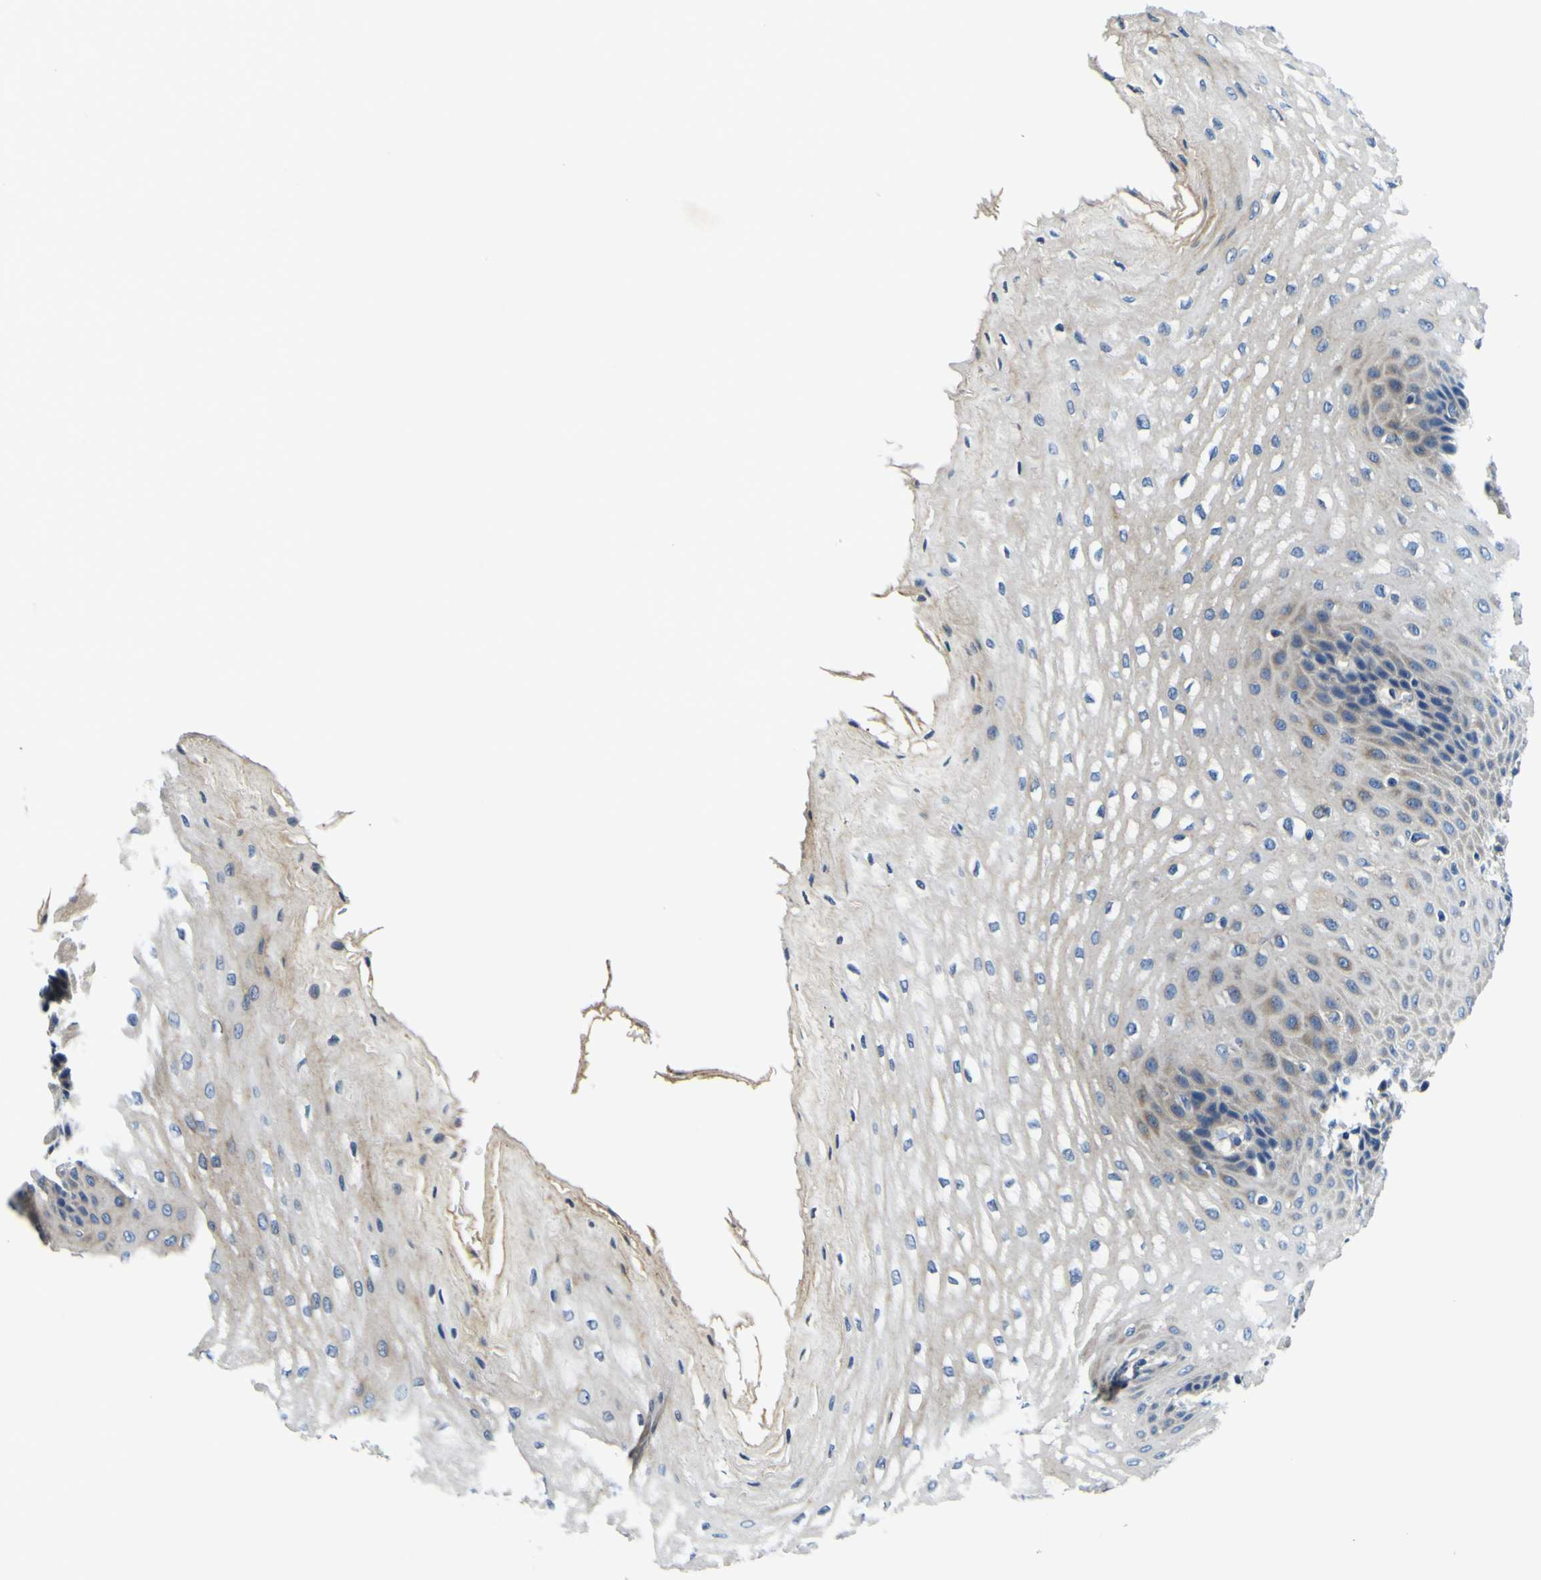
{"staining": {"intensity": "weak", "quantity": "25%-75%", "location": "cytoplasmic/membranous"}, "tissue": "esophagus", "cell_type": "Squamous epithelial cells", "image_type": "normal", "snomed": [{"axis": "morphology", "description": "Normal tissue, NOS"}, {"axis": "topography", "description": "Esophagus"}], "caption": "Immunohistochemical staining of benign human esophagus reveals 25%-75% levels of weak cytoplasmic/membranous protein positivity in approximately 25%-75% of squamous epithelial cells.", "gene": "CLSTN1", "patient": {"sex": "male", "age": 54}}